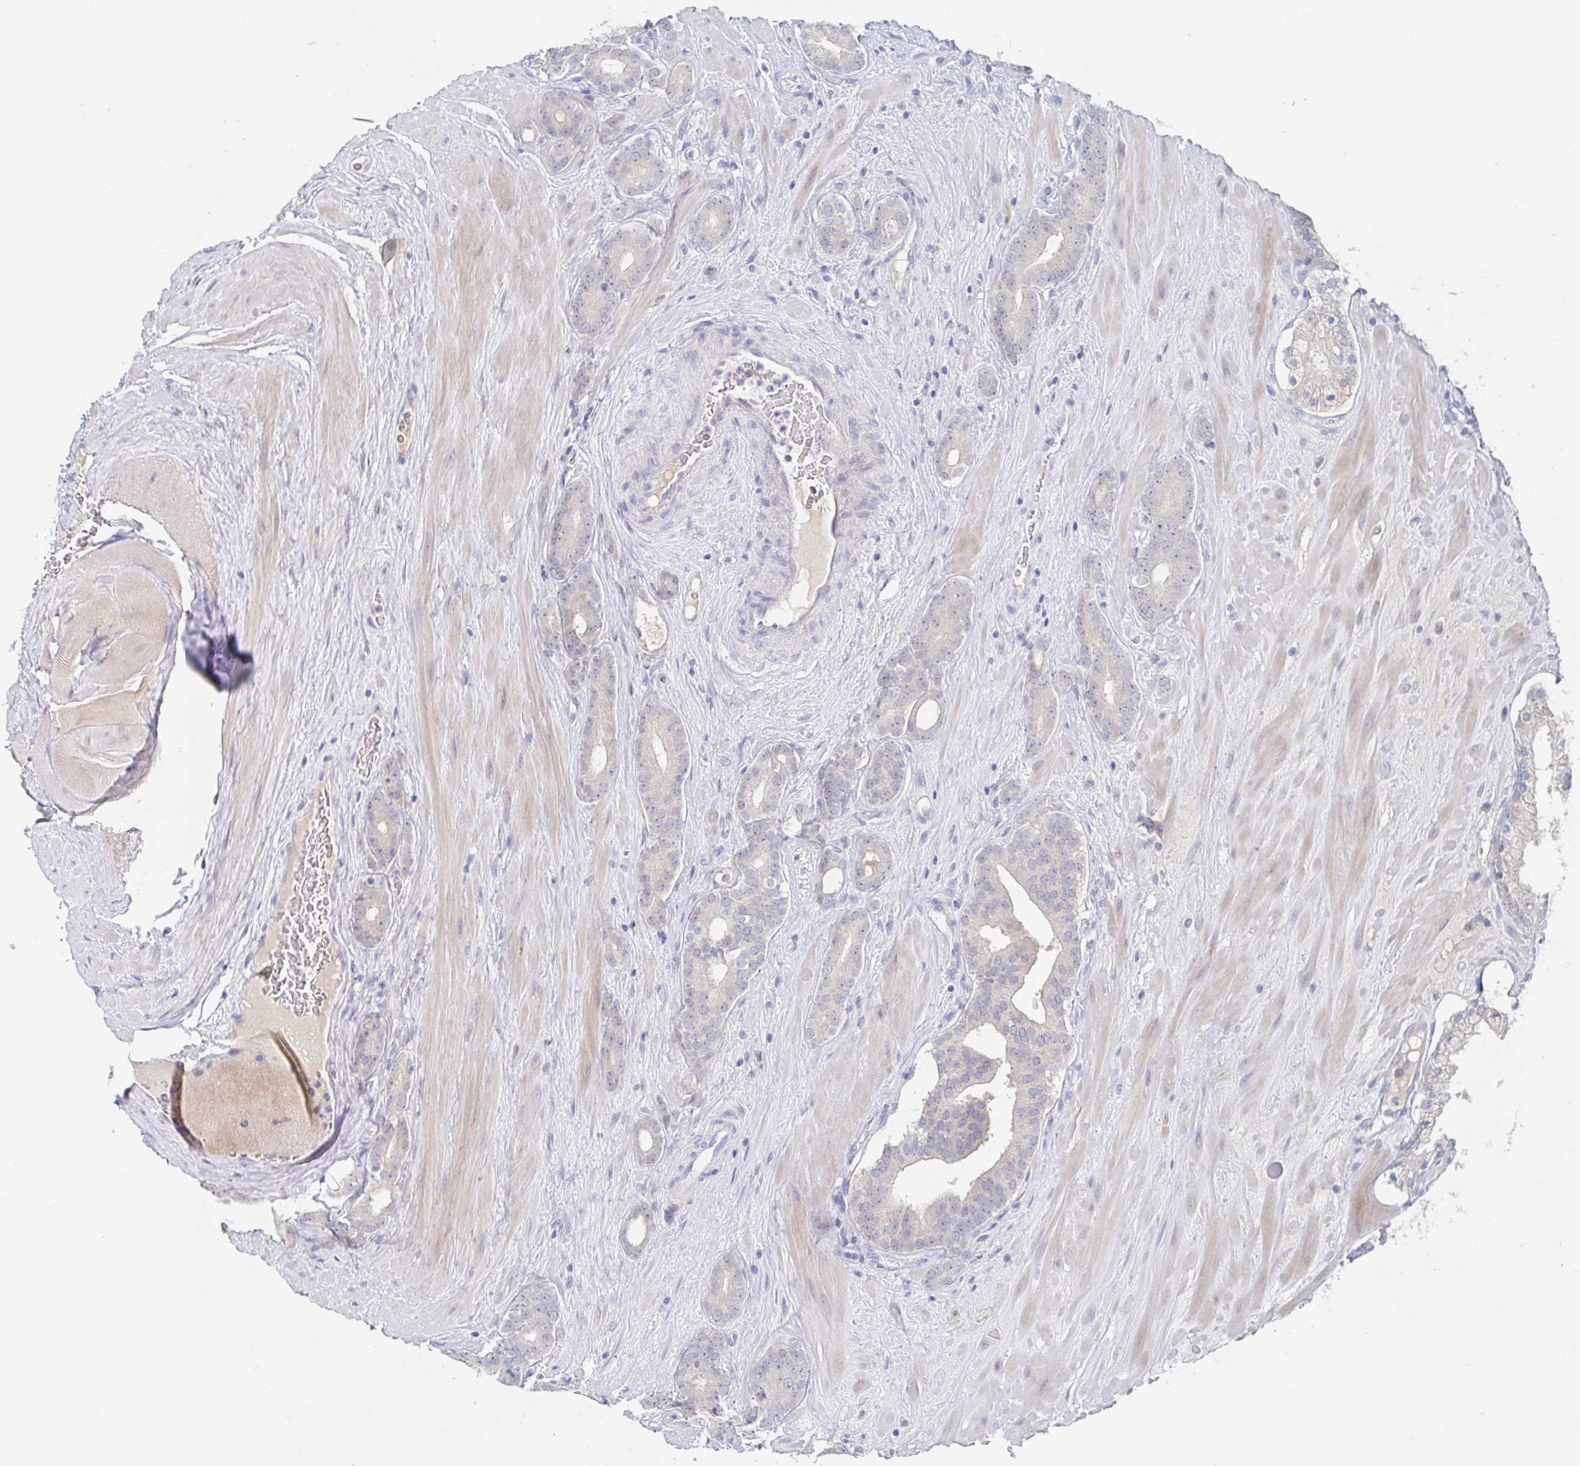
{"staining": {"intensity": "negative", "quantity": "none", "location": "none"}, "tissue": "prostate cancer", "cell_type": "Tumor cells", "image_type": "cancer", "snomed": [{"axis": "morphology", "description": "Adenocarcinoma, High grade"}, {"axis": "topography", "description": "Prostate"}], "caption": "Tumor cells are negative for protein expression in human prostate cancer. (Stains: DAB (3,3'-diaminobenzidine) immunohistochemistry (IHC) with hematoxylin counter stain, Microscopy: brightfield microscopy at high magnification).", "gene": "ZNF430", "patient": {"sex": "male", "age": 66}}